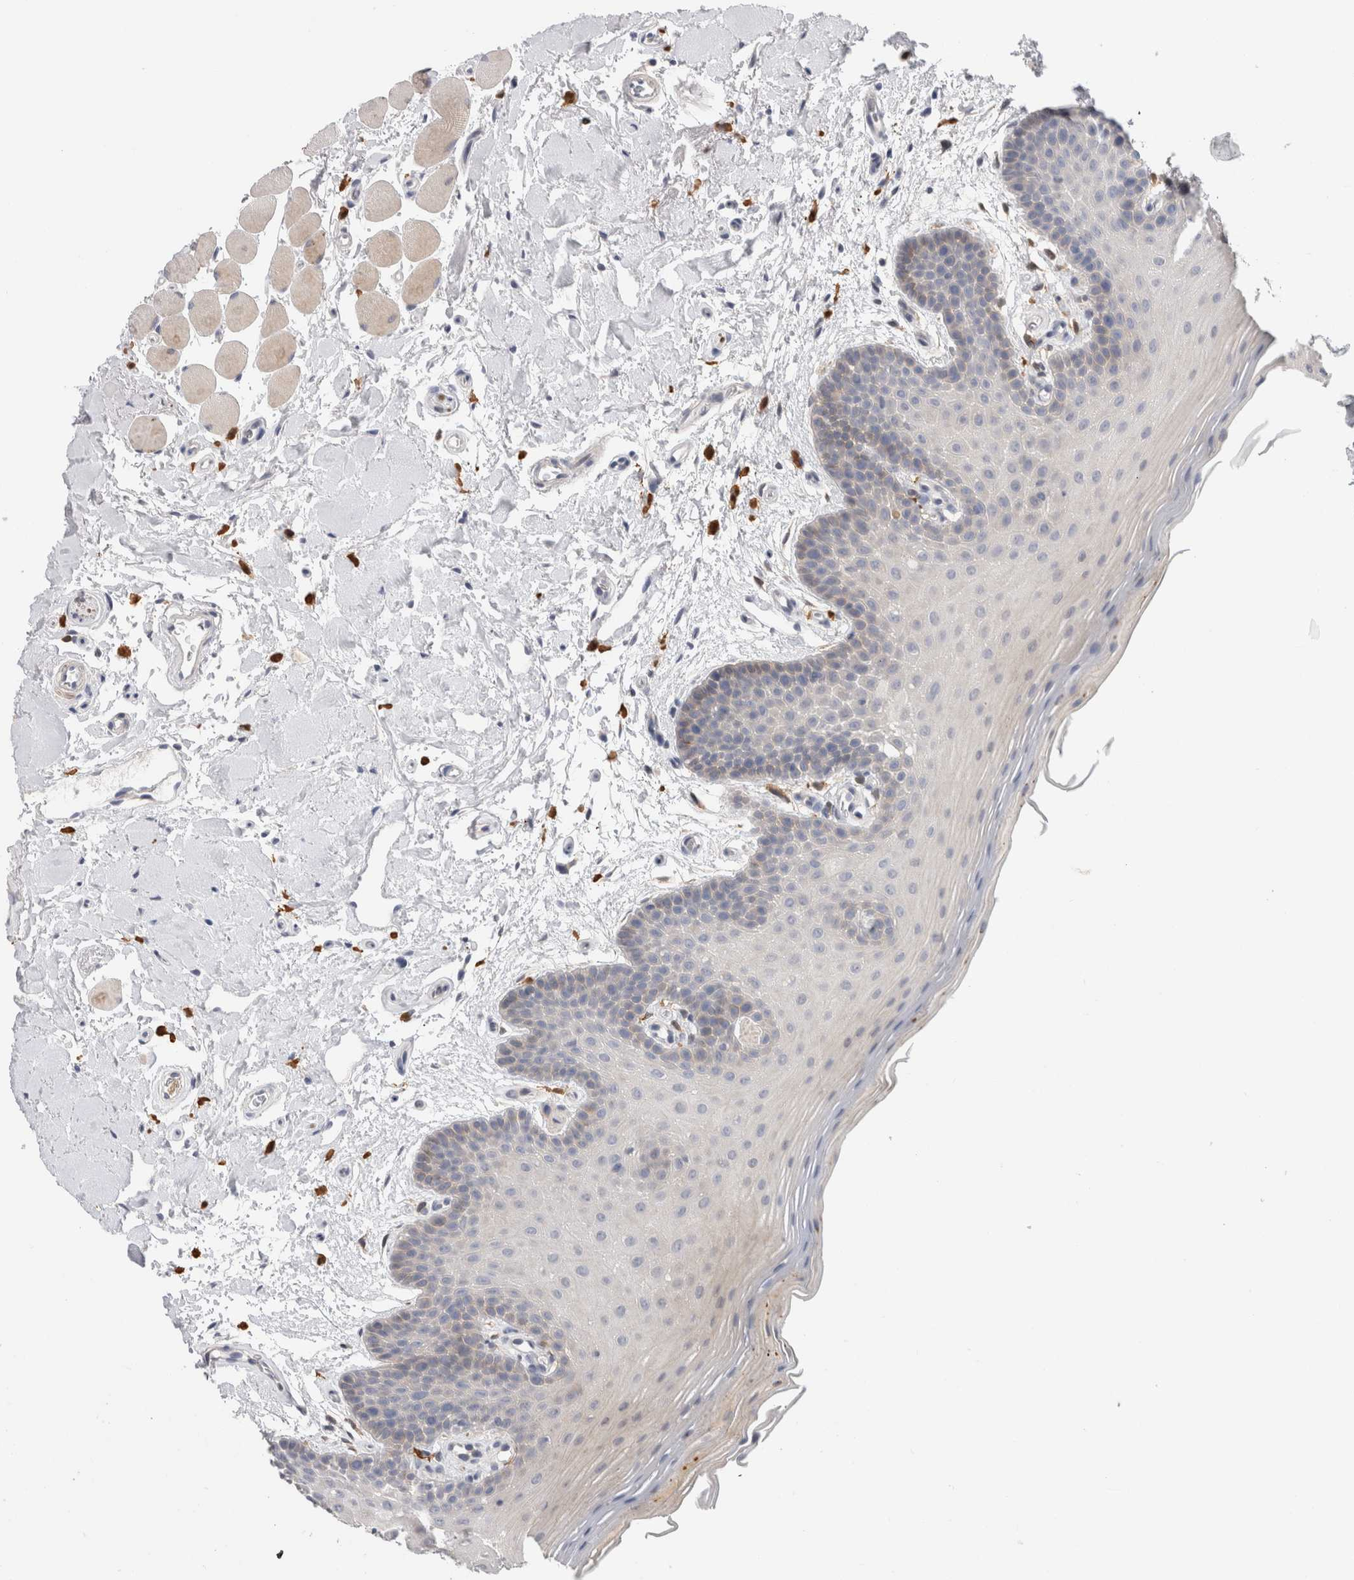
{"staining": {"intensity": "negative", "quantity": "none", "location": "none"}, "tissue": "oral mucosa", "cell_type": "Squamous epithelial cells", "image_type": "normal", "snomed": [{"axis": "morphology", "description": "Normal tissue, NOS"}, {"axis": "topography", "description": "Oral tissue"}], "caption": "Squamous epithelial cells show no significant staining in benign oral mucosa. (Immunohistochemistry, brightfield microscopy, high magnification).", "gene": "SLC20A2", "patient": {"sex": "male", "age": 62}}